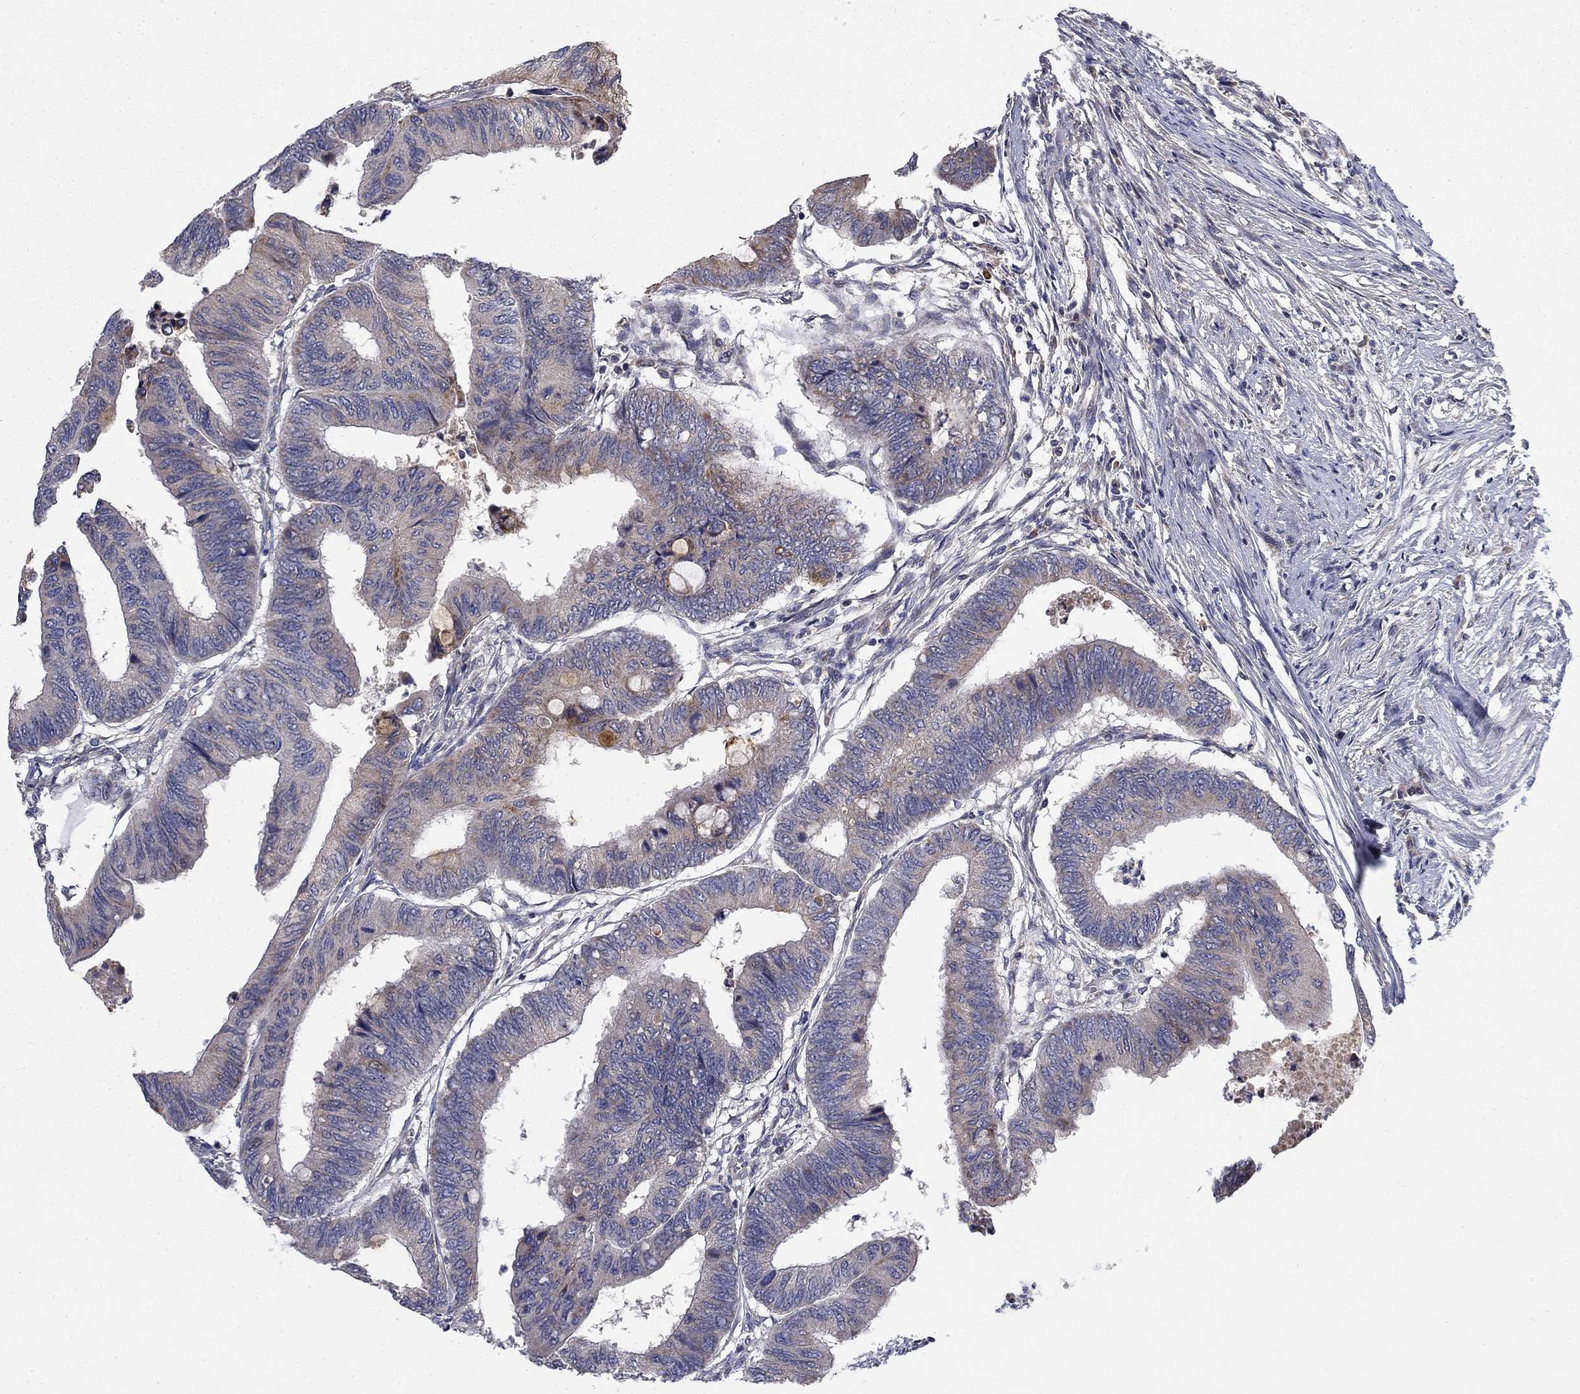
{"staining": {"intensity": "strong", "quantity": "<25%", "location": "cytoplasmic/membranous"}, "tissue": "colorectal cancer", "cell_type": "Tumor cells", "image_type": "cancer", "snomed": [{"axis": "morphology", "description": "Normal tissue, NOS"}, {"axis": "morphology", "description": "Adenocarcinoma, NOS"}, {"axis": "topography", "description": "Rectum"}, {"axis": "topography", "description": "Peripheral nerve tissue"}], "caption": "This is a histology image of IHC staining of adenocarcinoma (colorectal), which shows strong expression in the cytoplasmic/membranous of tumor cells.", "gene": "MMAA", "patient": {"sex": "male", "age": 92}}